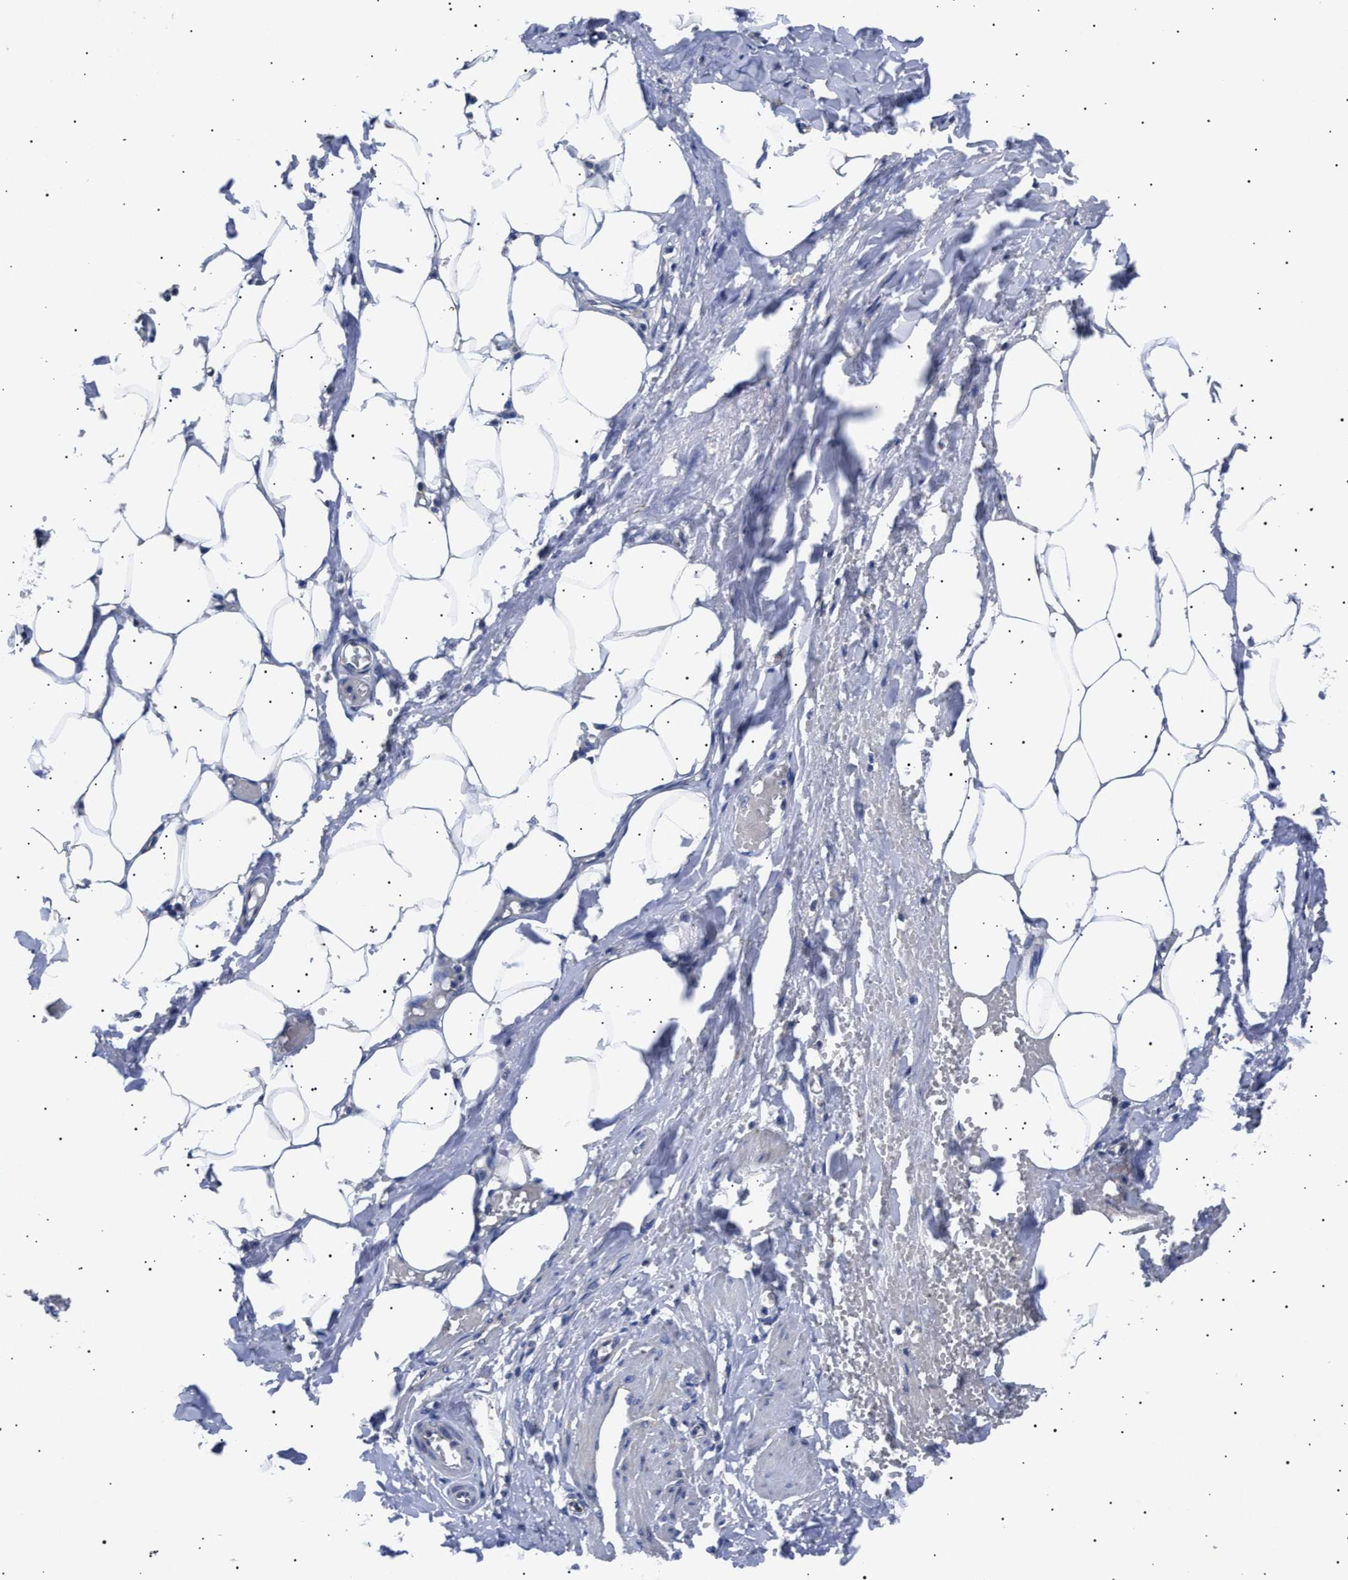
{"staining": {"intensity": "negative", "quantity": "none", "location": "none"}, "tissue": "adipose tissue", "cell_type": "Adipocytes", "image_type": "normal", "snomed": [{"axis": "morphology", "description": "Normal tissue, NOS"}, {"axis": "topography", "description": "Soft tissue"}, {"axis": "topography", "description": "Vascular tissue"}], "caption": "Immunohistochemistry (IHC) photomicrograph of benign adipose tissue: human adipose tissue stained with DAB demonstrates no significant protein positivity in adipocytes. (Immunohistochemistry (IHC), brightfield microscopy, high magnification).", "gene": "HEMGN", "patient": {"sex": "female", "age": 35}}